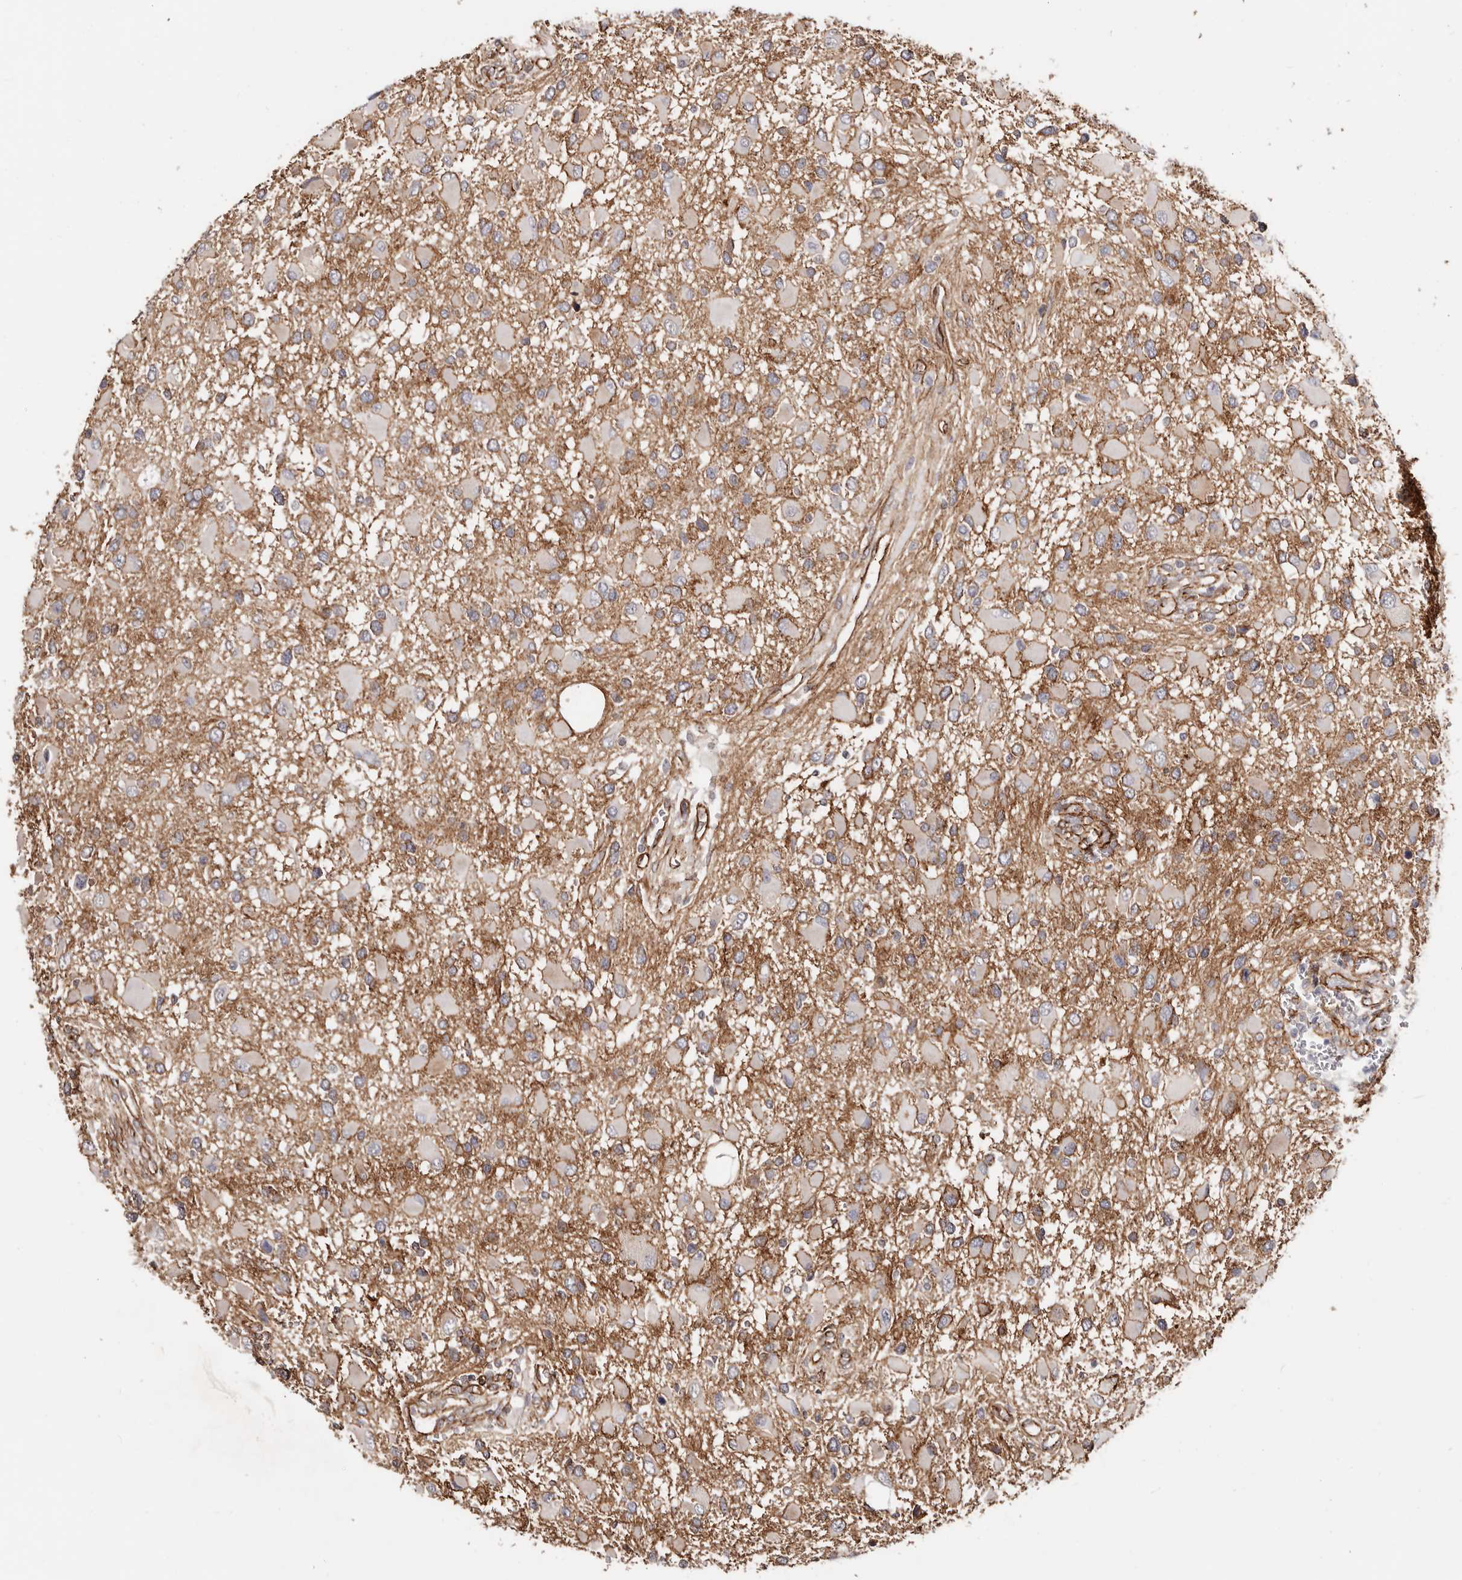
{"staining": {"intensity": "moderate", "quantity": ">75%", "location": "cytoplasmic/membranous"}, "tissue": "glioma", "cell_type": "Tumor cells", "image_type": "cancer", "snomed": [{"axis": "morphology", "description": "Glioma, malignant, High grade"}, {"axis": "topography", "description": "Brain"}], "caption": "Immunohistochemistry (IHC) staining of glioma, which demonstrates medium levels of moderate cytoplasmic/membranous expression in approximately >75% of tumor cells indicating moderate cytoplasmic/membranous protein expression. The staining was performed using DAB (brown) for protein detection and nuclei were counterstained in hematoxylin (blue).", "gene": "CTNNB1", "patient": {"sex": "male", "age": 53}}